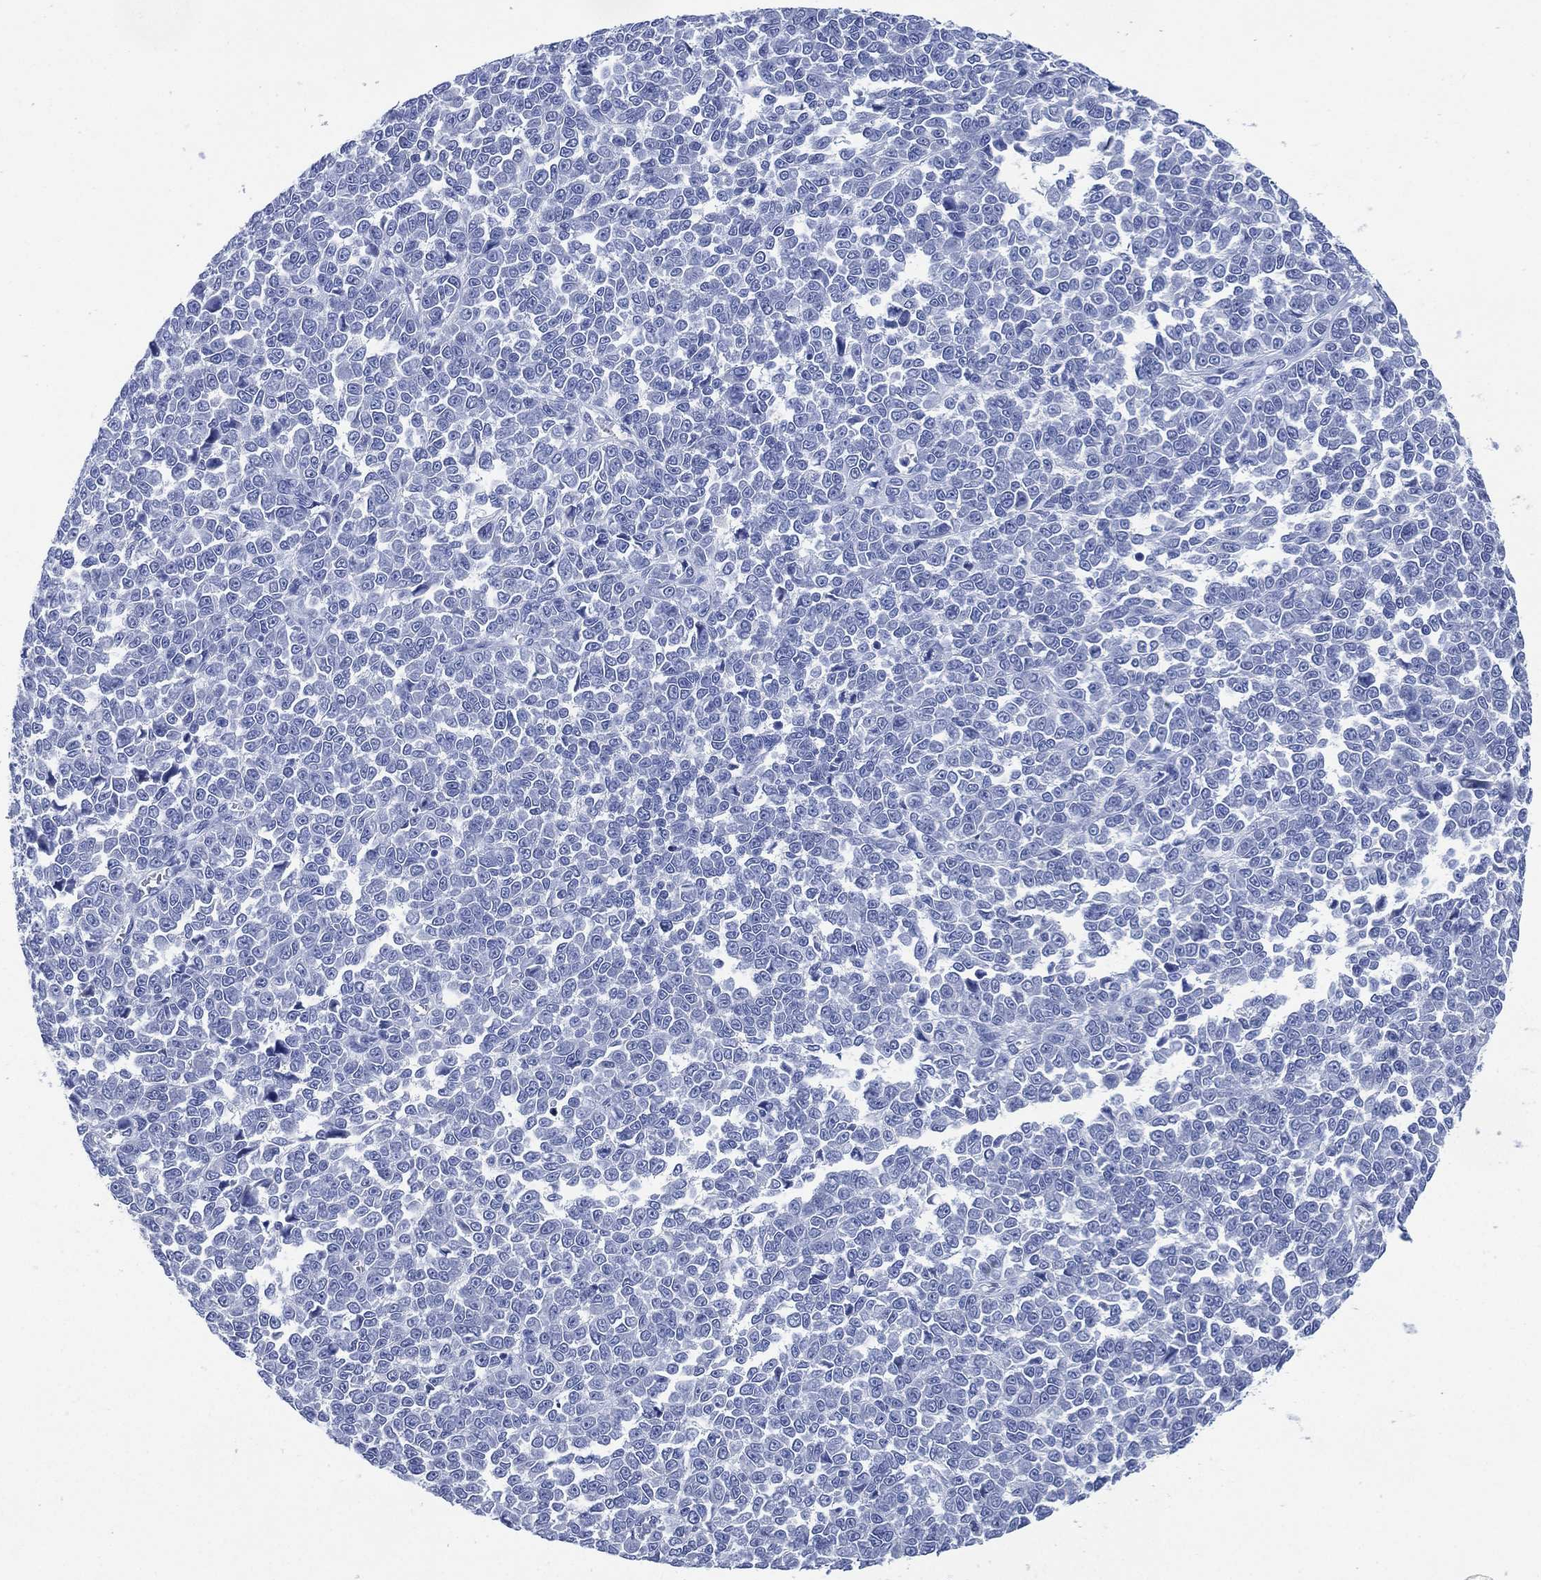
{"staining": {"intensity": "negative", "quantity": "none", "location": "none"}, "tissue": "melanoma", "cell_type": "Tumor cells", "image_type": "cancer", "snomed": [{"axis": "morphology", "description": "Malignant melanoma, NOS"}, {"axis": "topography", "description": "Skin"}], "caption": "Melanoma was stained to show a protein in brown. There is no significant expression in tumor cells. Nuclei are stained in blue.", "gene": "SIGLECL1", "patient": {"sex": "female", "age": 95}}